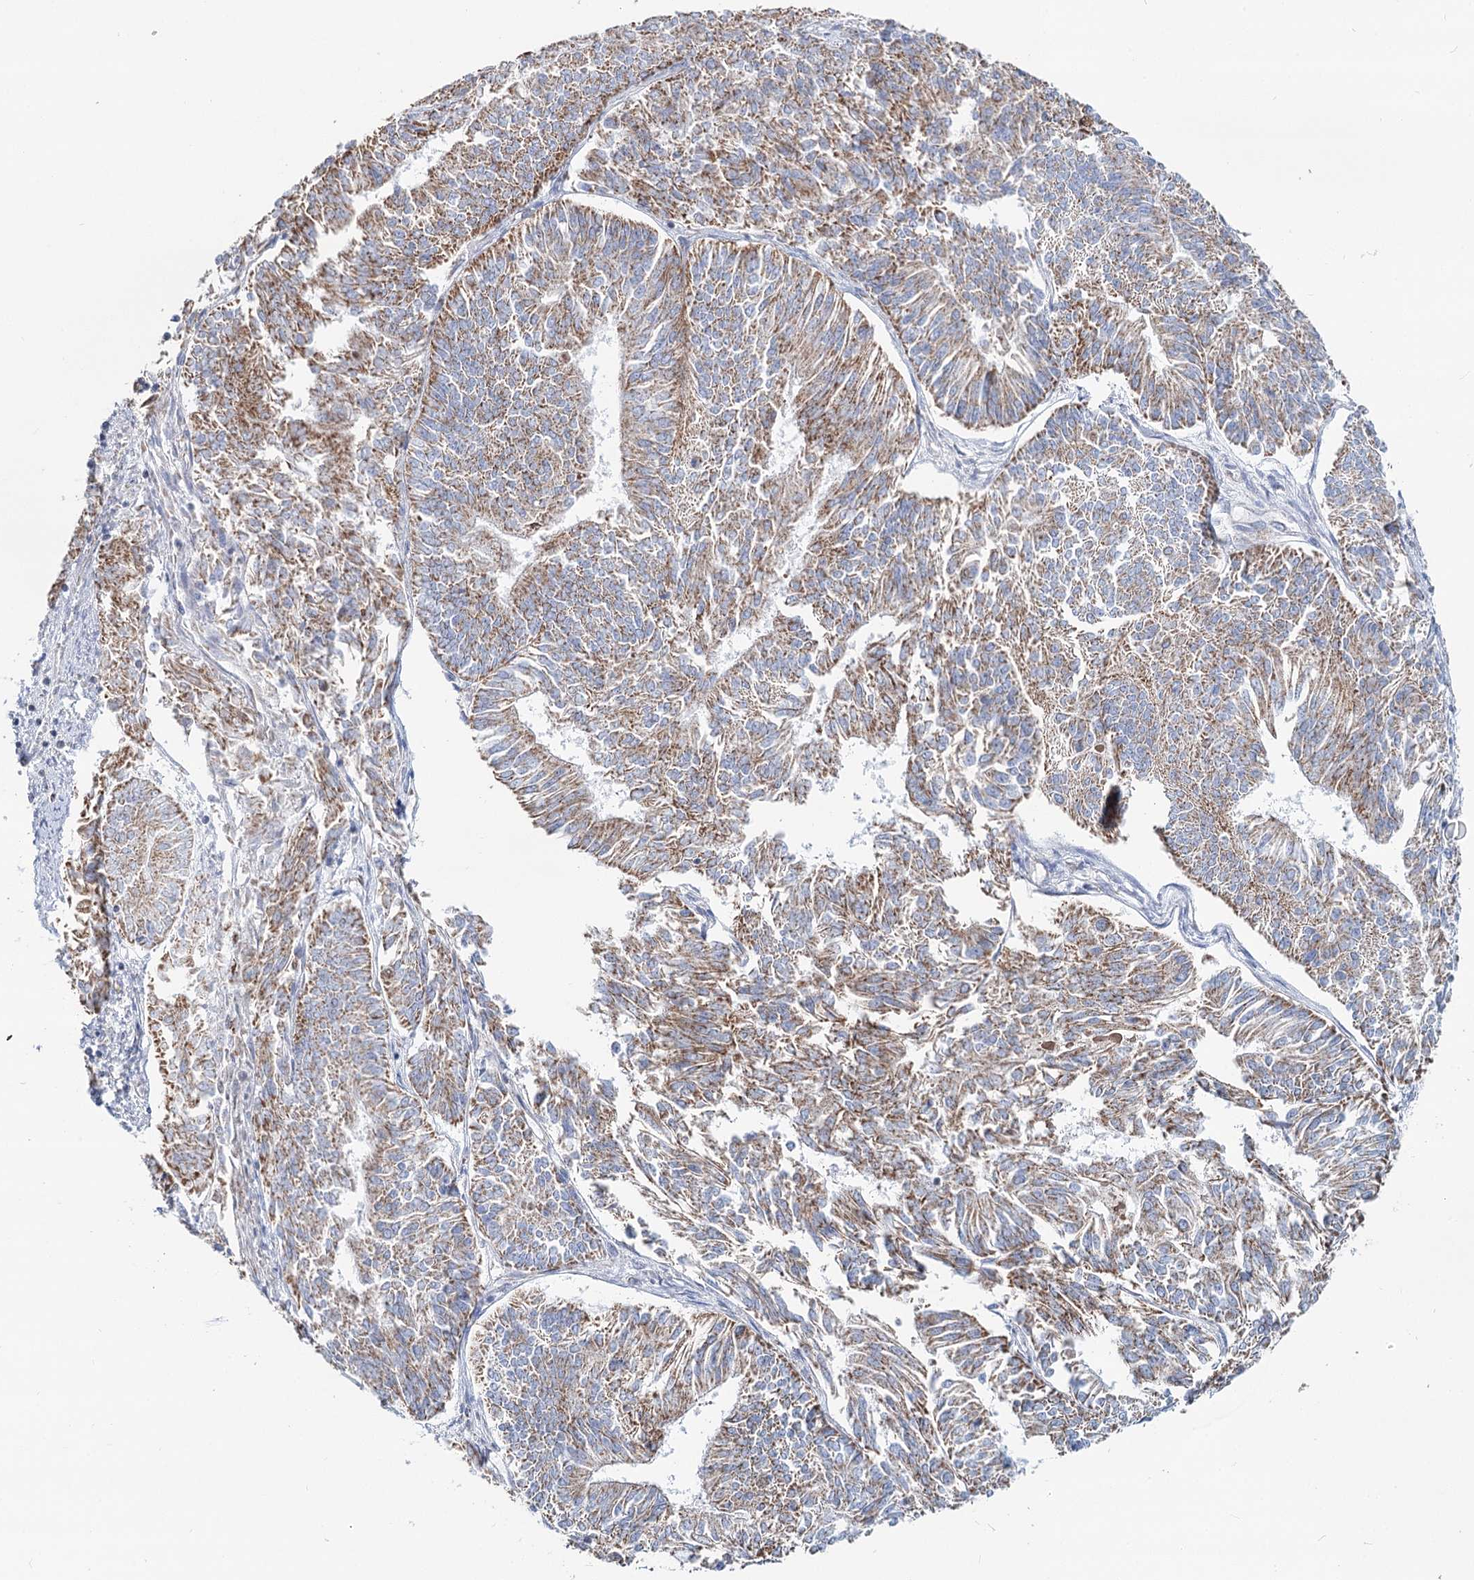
{"staining": {"intensity": "moderate", "quantity": ">75%", "location": "cytoplasmic/membranous"}, "tissue": "endometrial cancer", "cell_type": "Tumor cells", "image_type": "cancer", "snomed": [{"axis": "morphology", "description": "Adenocarcinoma, NOS"}, {"axis": "topography", "description": "Endometrium"}], "caption": "A brown stain shows moderate cytoplasmic/membranous positivity of a protein in human adenocarcinoma (endometrial) tumor cells. (brown staining indicates protein expression, while blue staining denotes nuclei).", "gene": "MCCC2", "patient": {"sex": "female", "age": 58}}